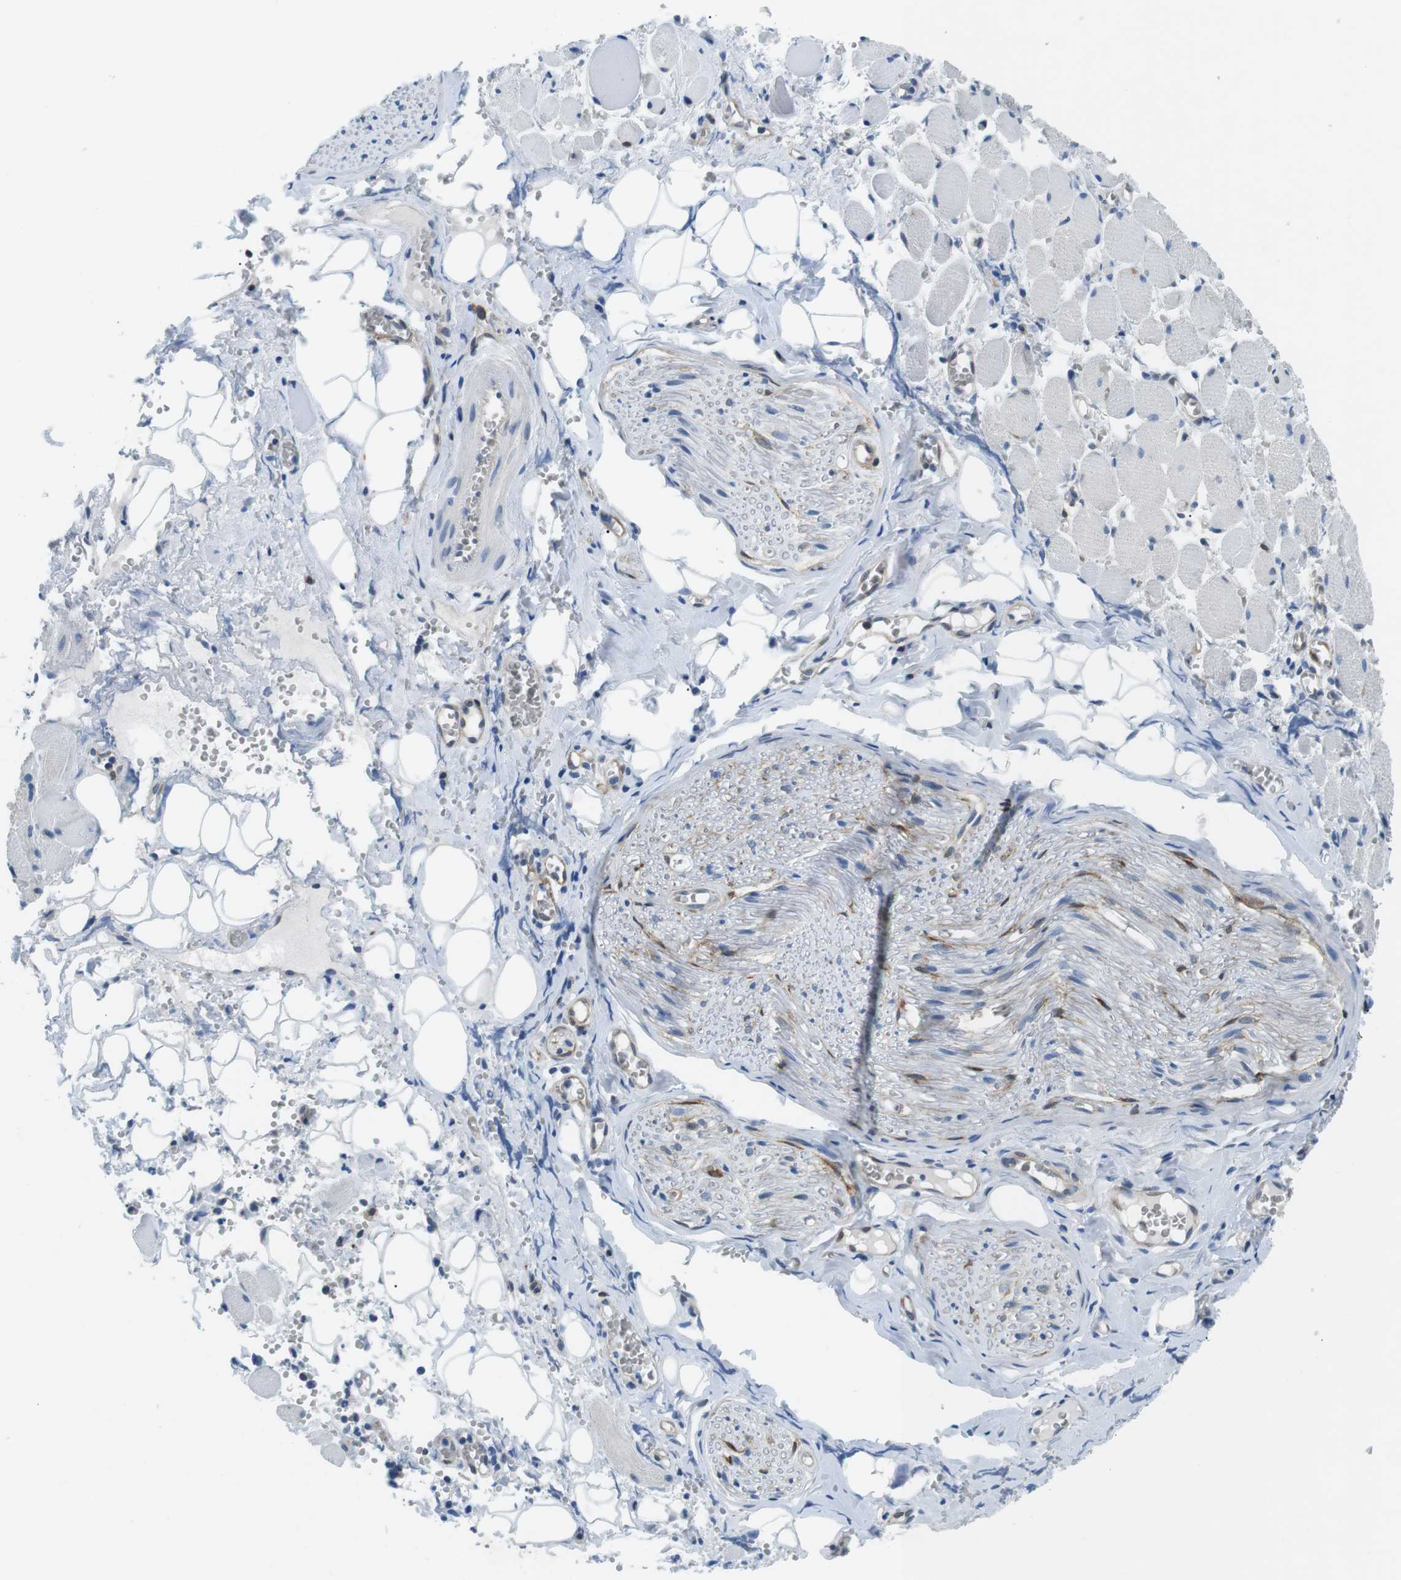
{"staining": {"intensity": "negative", "quantity": "none", "location": "none"}, "tissue": "adipose tissue", "cell_type": "Adipocytes", "image_type": "normal", "snomed": [{"axis": "morphology", "description": "Squamous cell carcinoma, NOS"}, {"axis": "topography", "description": "Oral tissue"}, {"axis": "topography", "description": "Head-Neck"}], "caption": "High power microscopy photomicrograph of an immunohistochemistry histopathology image of normal adipose tissue, revealing no significant positivity in adipocytes. Nuclei are stained in blue.", "gene": "PHLDA1", "patient": {"sex": "female", "age": 50}}